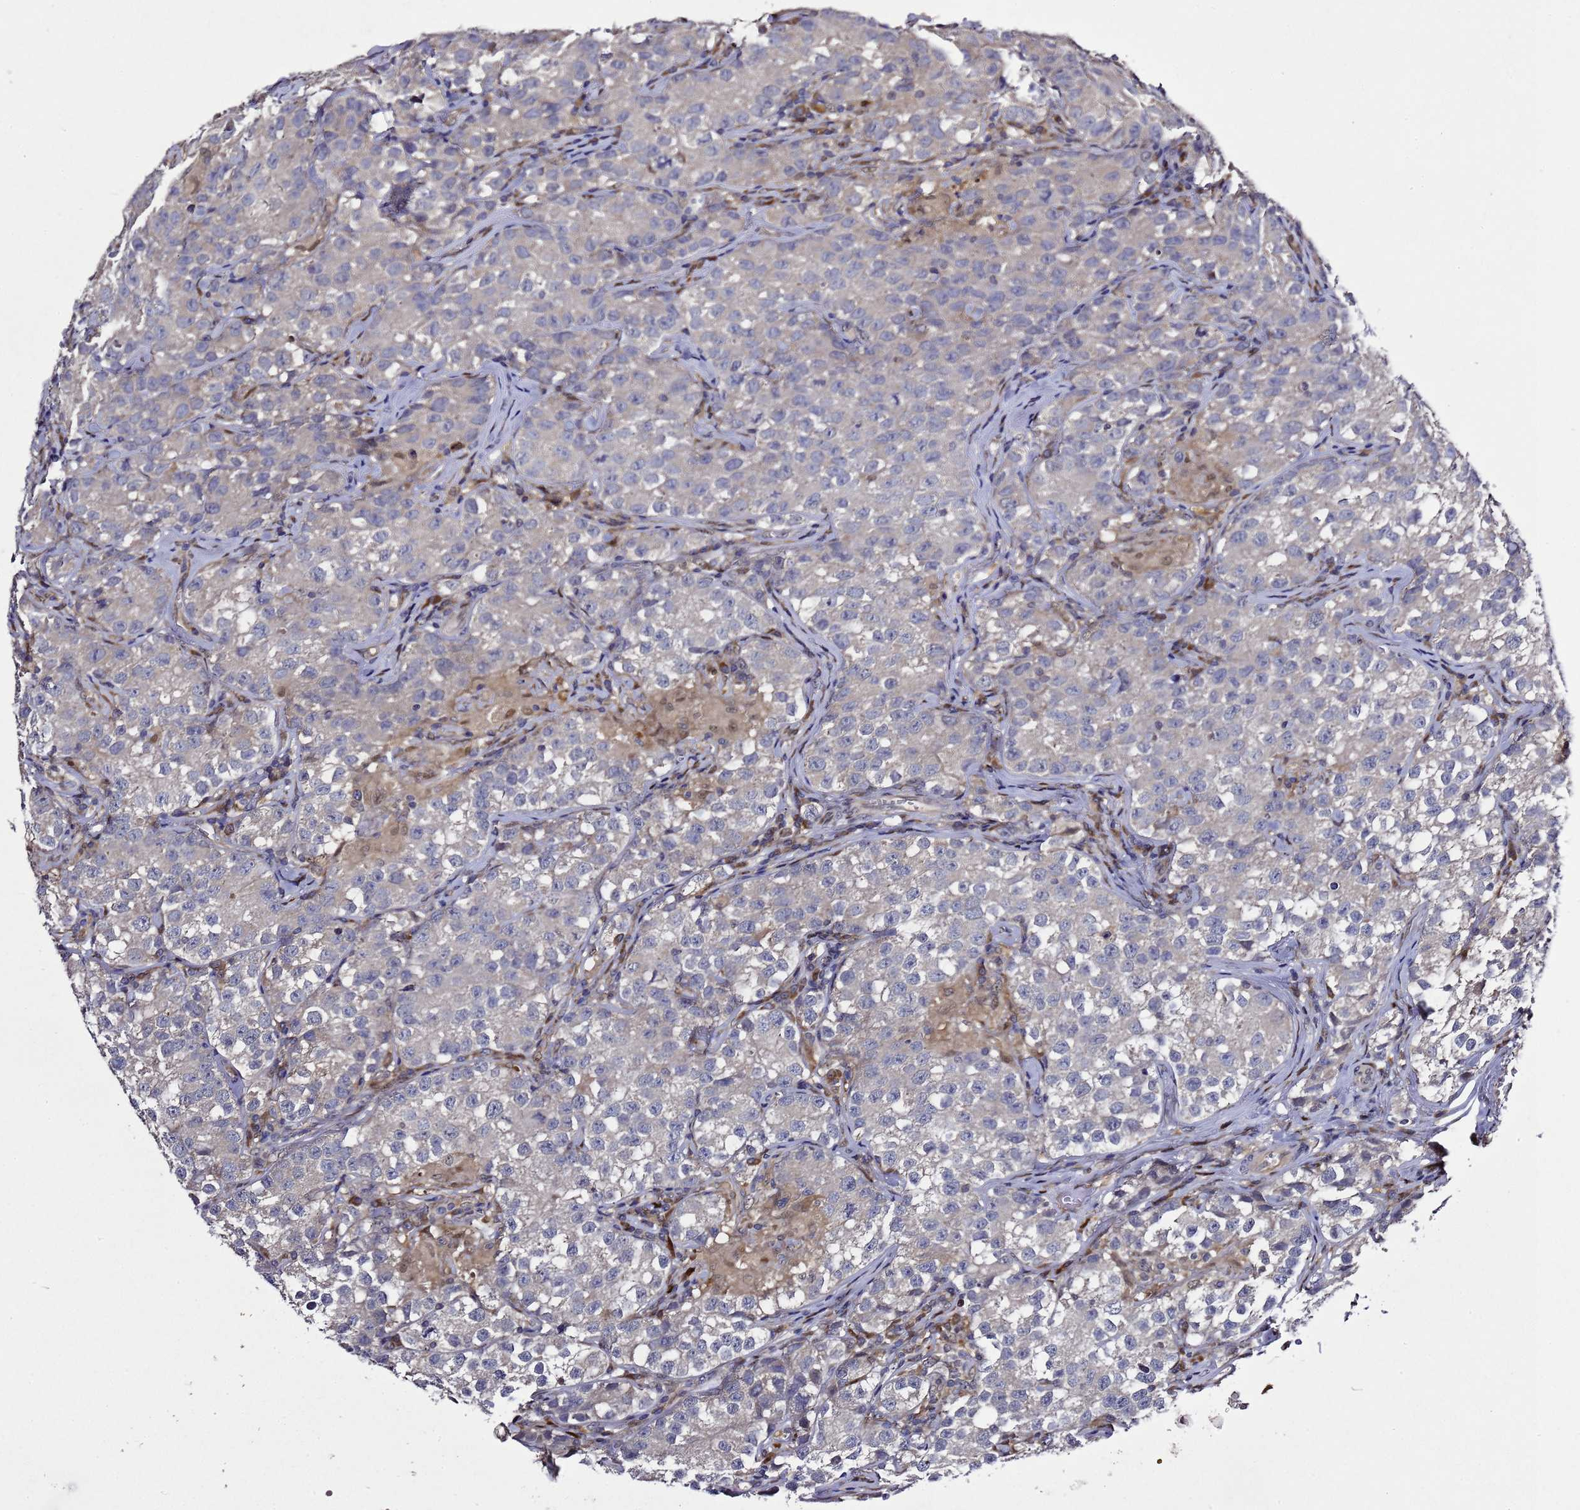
{"staining": {"intensity": "negative", "quantity": "none", "location": "none"}, "tissue": "testis cancer", "cell_type": "Tumor cells", "image_type": "cancer", "snomed": [{"axis": "morphology", "description": "Seminoma, NOS"}, {"axis": "morphology", "description": "Carcinoma, Embryonal, NOS"}, {"axis": "topography", "description": "Testis"}], "caption": "Seminoma (testis) was stained to show a protein in brown. There is no significant expression in tumor cells.", "gene": "ALG3", "patient": {"sex": "male", "age": 43}}